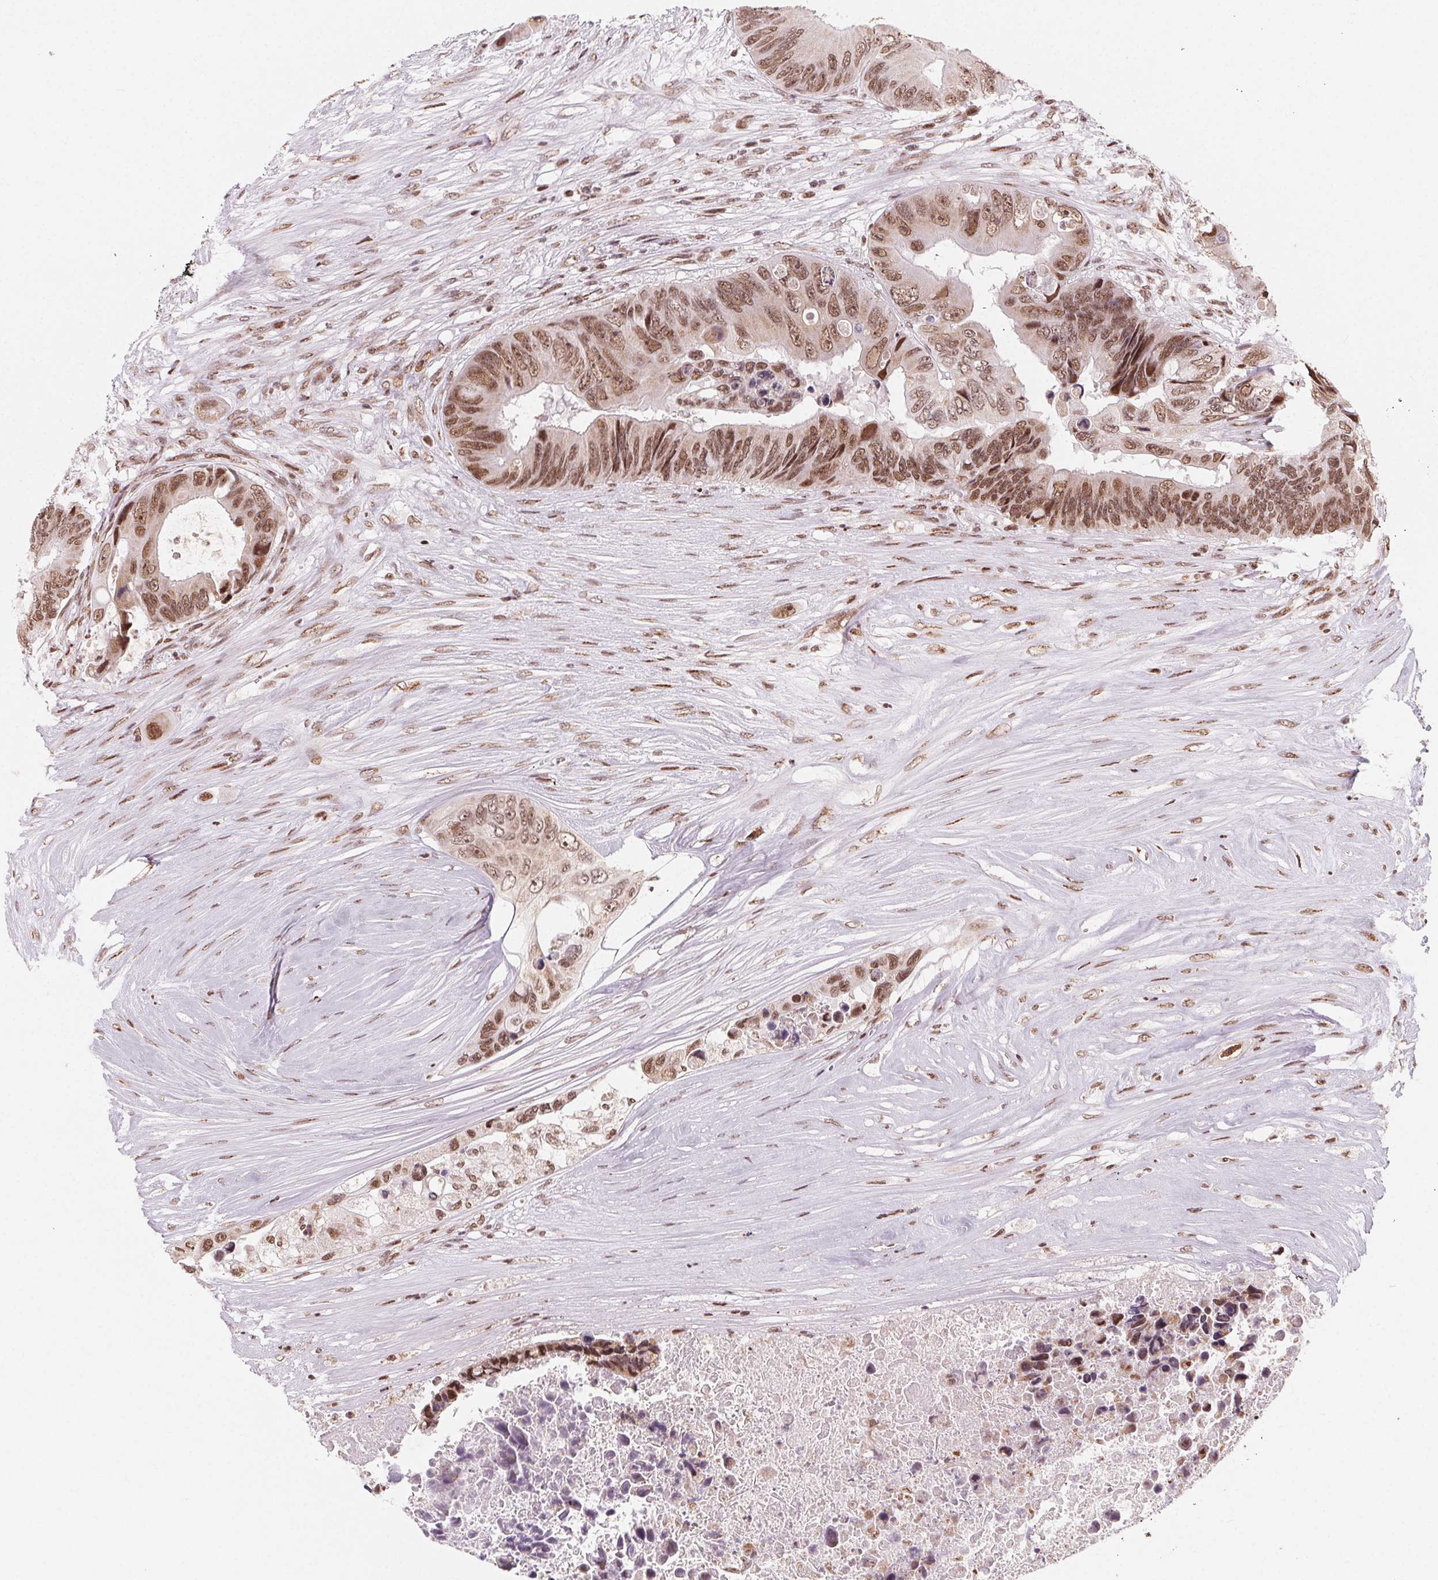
{"staining": {"intensity": "moderate", "quantity": ">75%", "location": "nuclear"}, "tissue": "colorectal cancer", "cell_type": "Tumor cells", "image_type": "cancer", "snomed": [{"axis": "morphology", "description": "Adenocarcinoma, NOS"}, {"axis": "topography", "description": "Colon"}], "caption": "Protein analysis of colorectal cancer tissue exhibits moderate nuclear positivity in about >75% of tumor cells. Nuclei are stained in blue.", "gene": "TOPORS", "patient": {"sex": "female", "age": 48}}